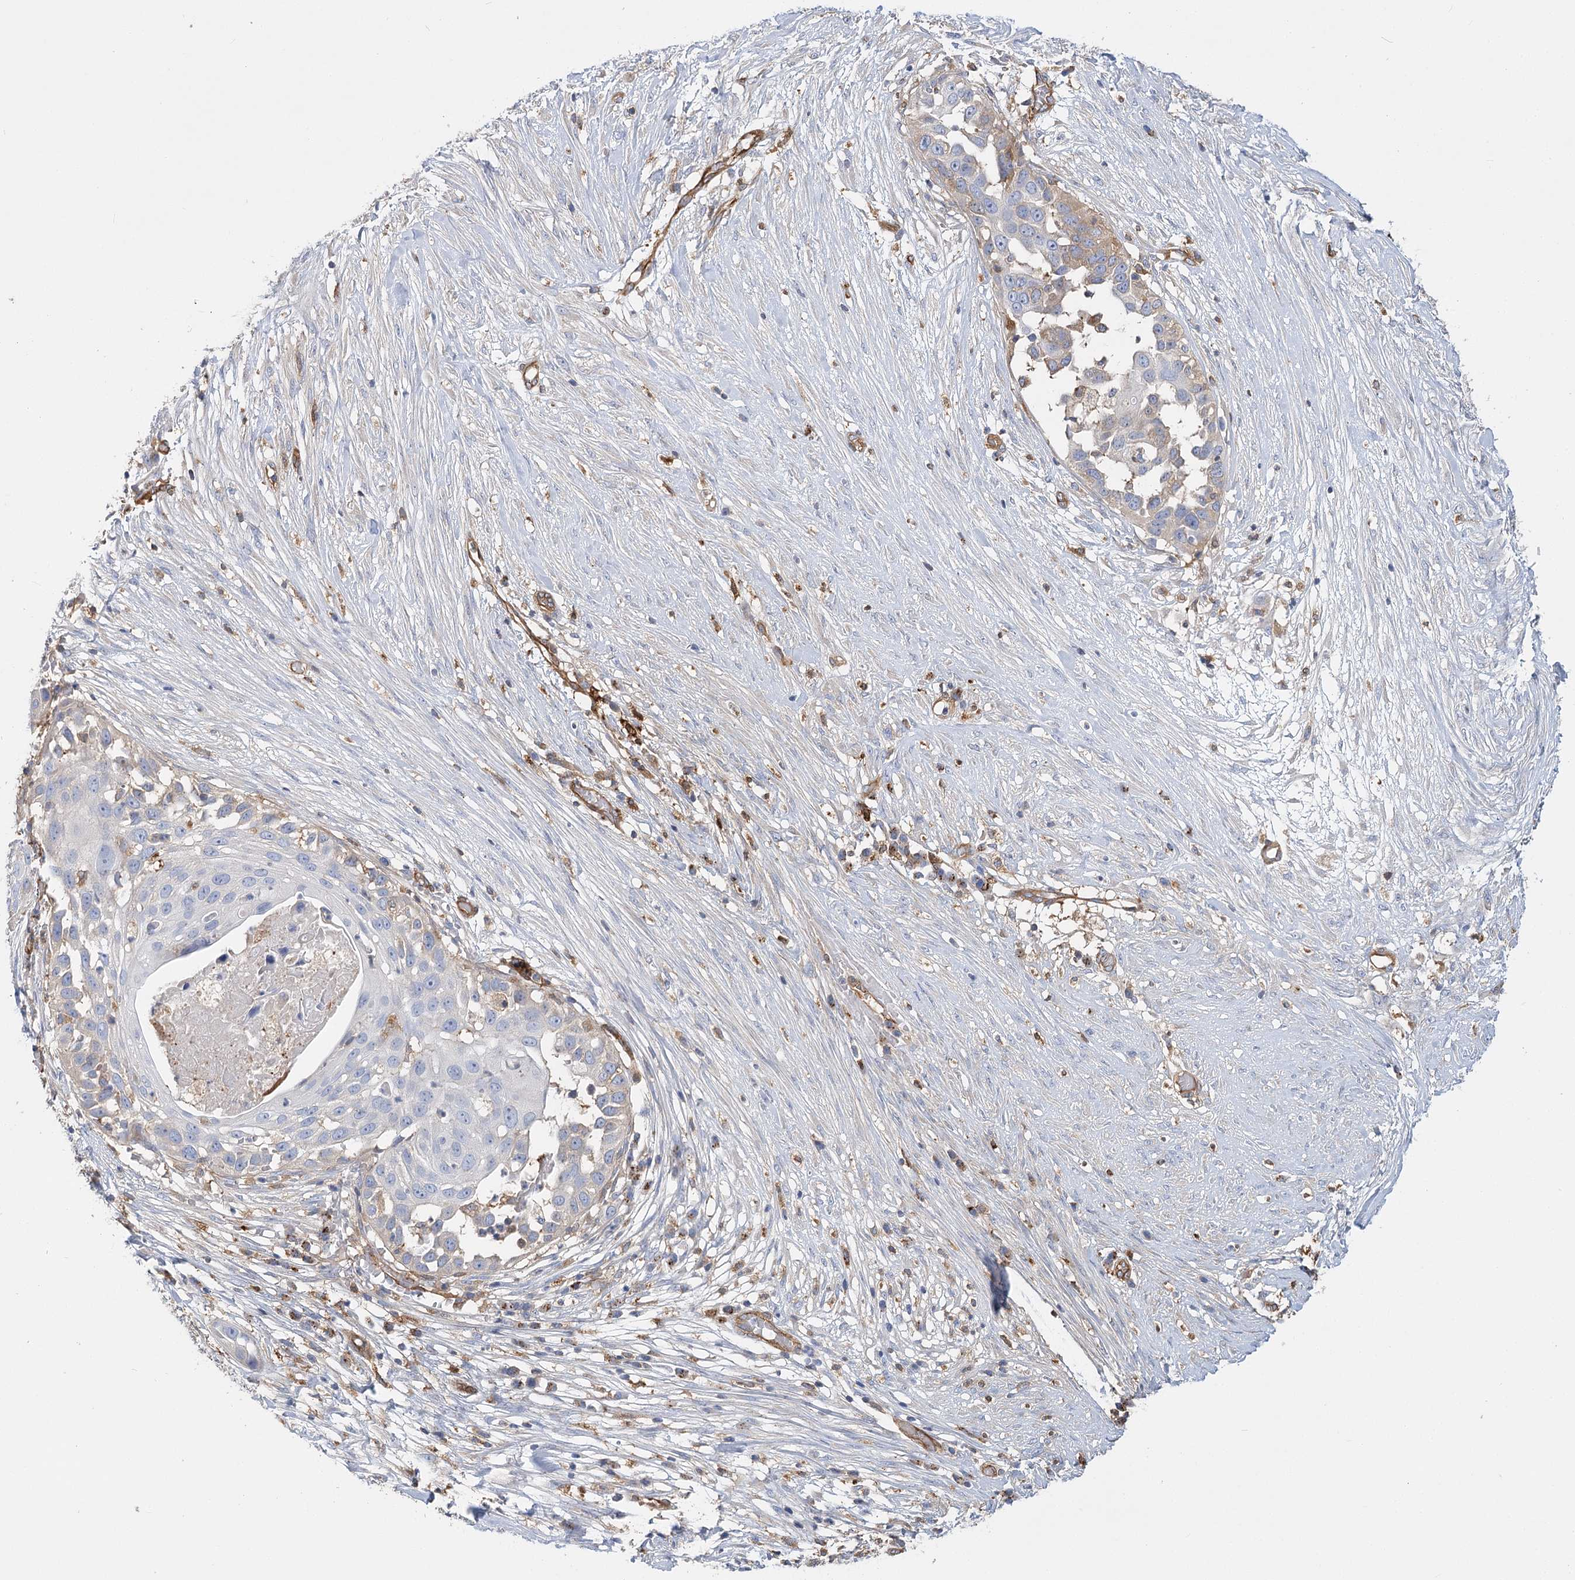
{"staining": {"intensity": "negative", "quantity": "none", "location": "none"}, "tissue": "skin cancer", "cell_type": "Tumor cells", "image_type": "cancer", "snomed": [{"axis": "morphology", "description": "Squamous cell carcinoma, NOS"}, {"axis": "topography", "description": "Skin"}], "caption": "IHC image of squamous cell carcinoma (skin) stained for a protein (brown), which displays no expression in tumor cells.", "gene": "GUSB", "patient": {"sex": "female", "age": 44}}